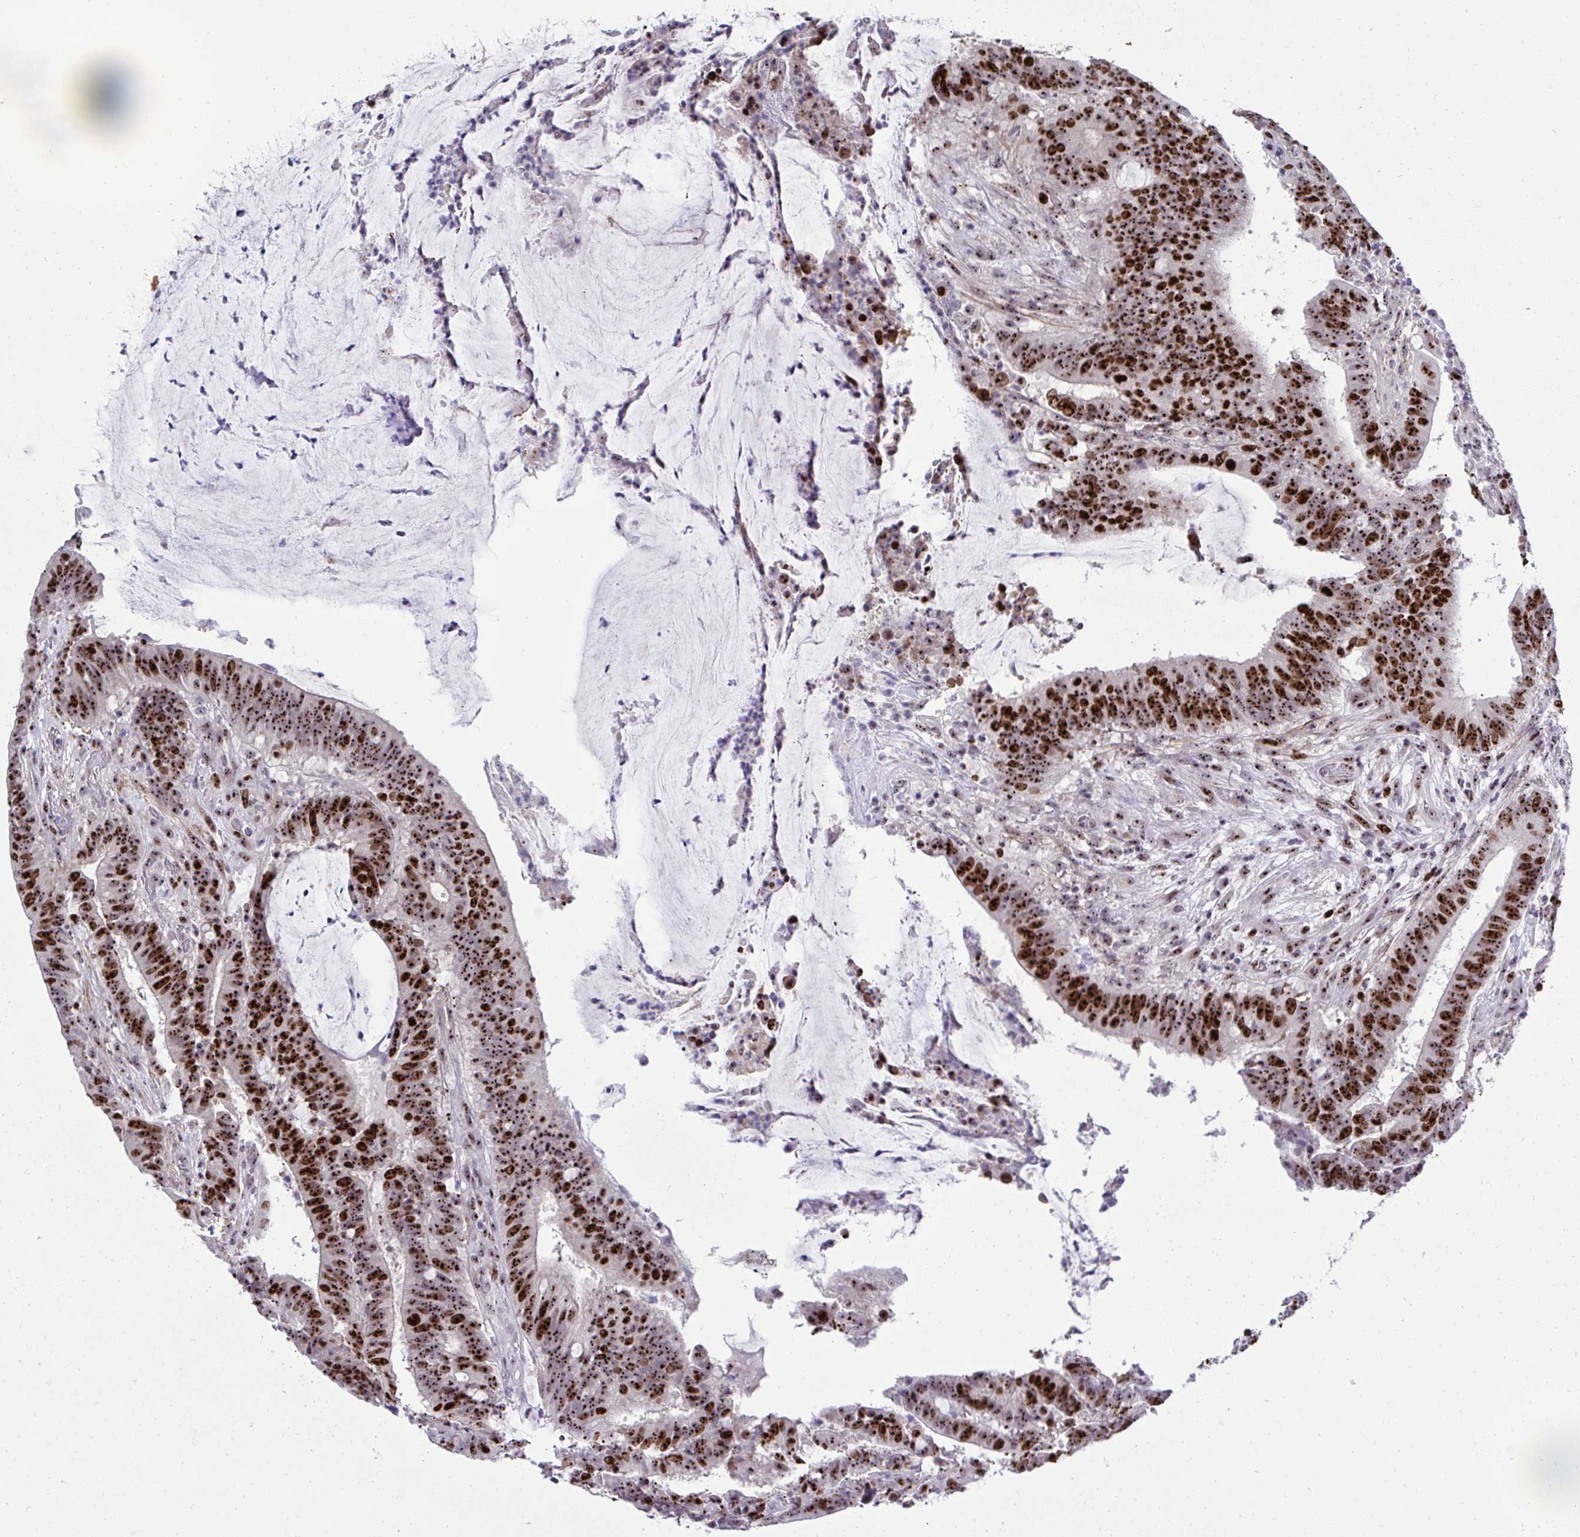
{"staining": {"intensity": "strong", "quantity": ">75%", "location": "nuclear"}, "tissue": "colorectal cancer", "cell_type": "Tumor cells", "image_type": "cancer", "snomed": [{"axis": "morphology", "description": "Adenocarcinoma, NOS"}, {"axis": "topography", "description": "Colon"}], "caption": "Colorectal adenocarcinoma stained with immunohistochemistry shows strong nuclear staining in about >75% of tumor cells. Using DAB (3,3'-diaminobenzidine) (brown) and hematoxylin (blue) stains, captured at high magnification using brightfield microscopy.", "gene": "CEP72", "patient": {"sex": "female", "age": 43}}